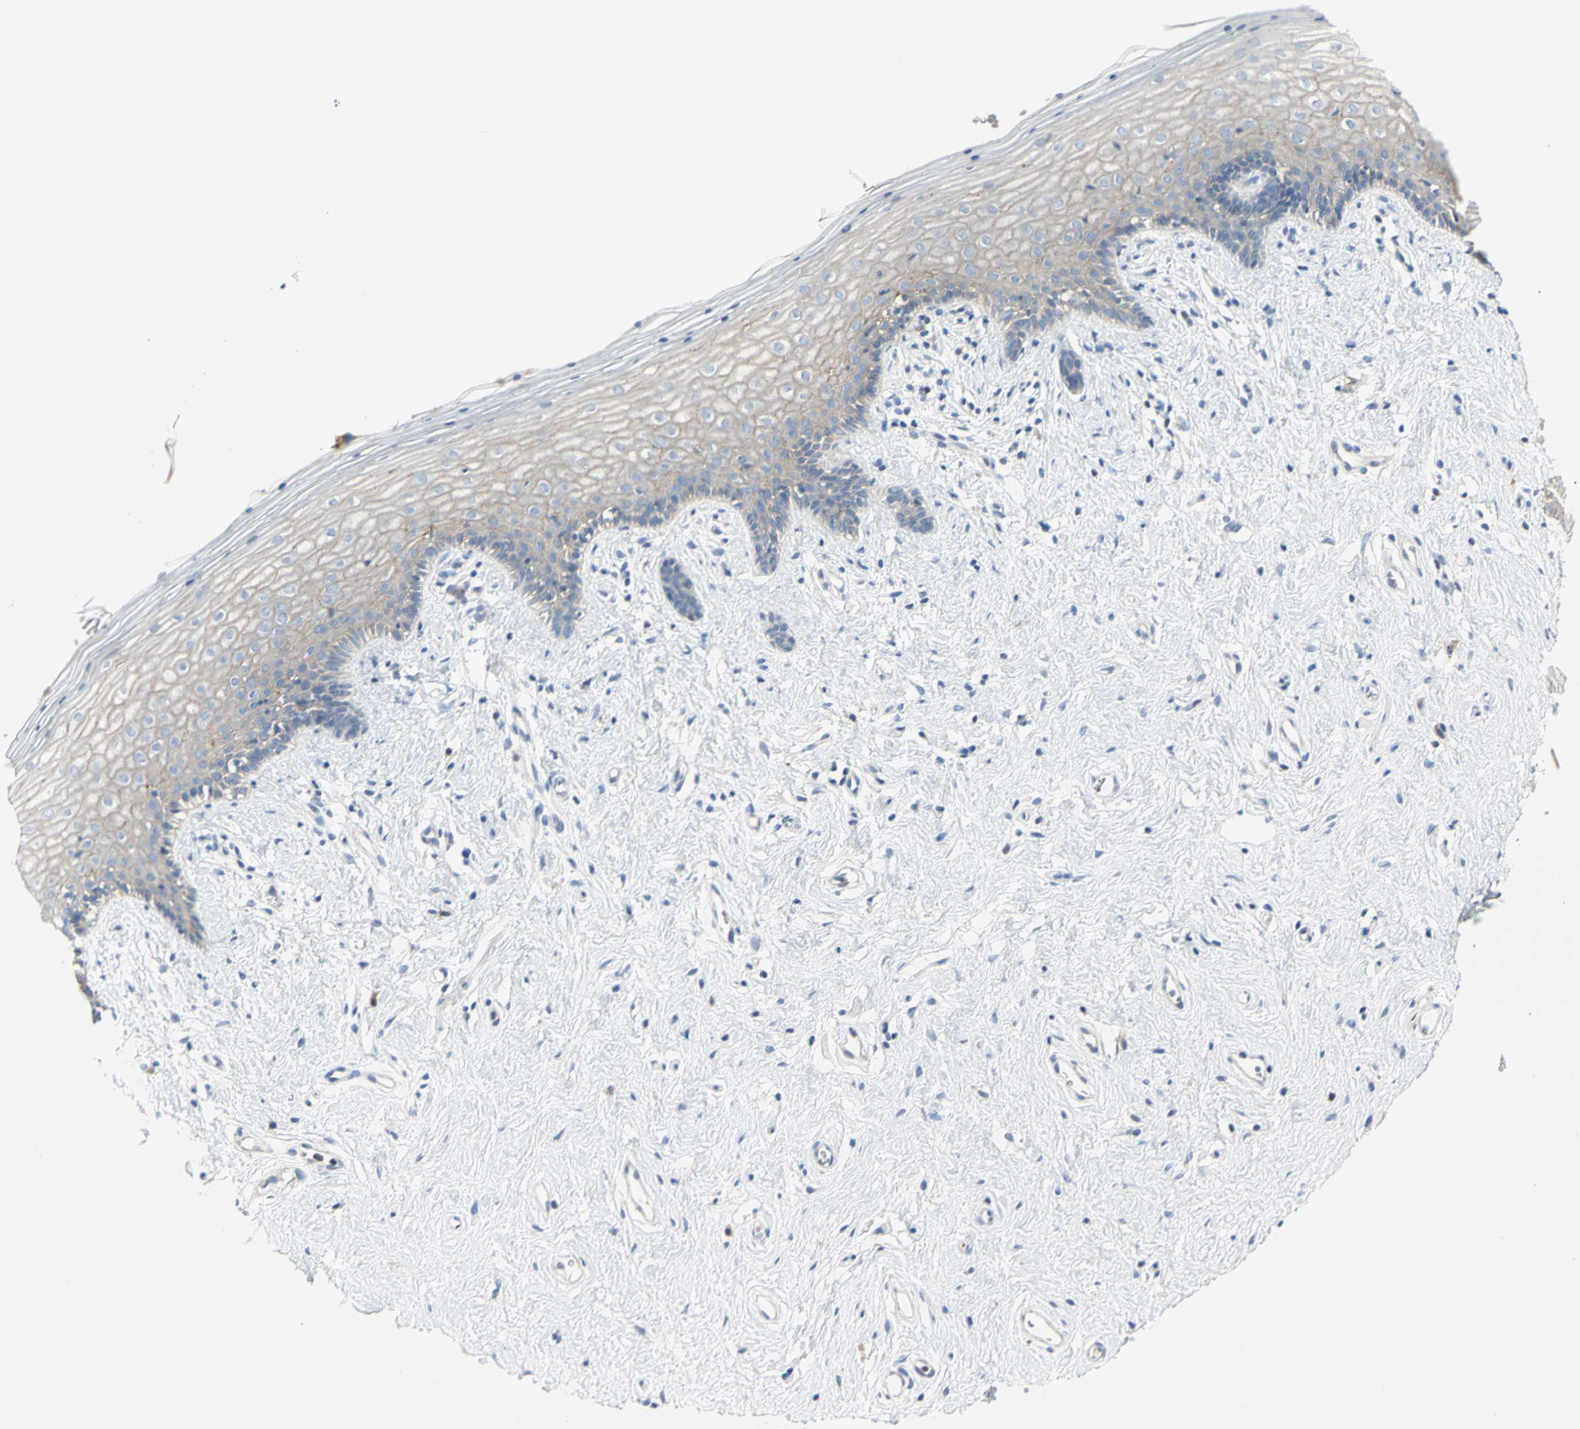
{"staining": {"intensity": "weak", "quantity": "25%-75%", "location": "cytoplasmic/membranous"}, "tissue": "vagina", "cell_type": "Squamous epithelial cells", "image_type": "normal", "snomed": [{"axis": "morphology", "description": "Normal tissue, NOS"}, {"axis": "topography", "description": "Vagina"}], "caption": "Immunohistochemical staining of normal human vagina demonstrates 25%-75% levels of weak cytoplasmic/membranous protein expression in approximately 25%-75% of squamous epithelial cells. The staining is performed using DAB brown chromogen to label protein expression. The nuclei are counter-stained blue using hematoxylin.", "gene": "MUC1", "patient": {"sex": "female", "age": 44}}